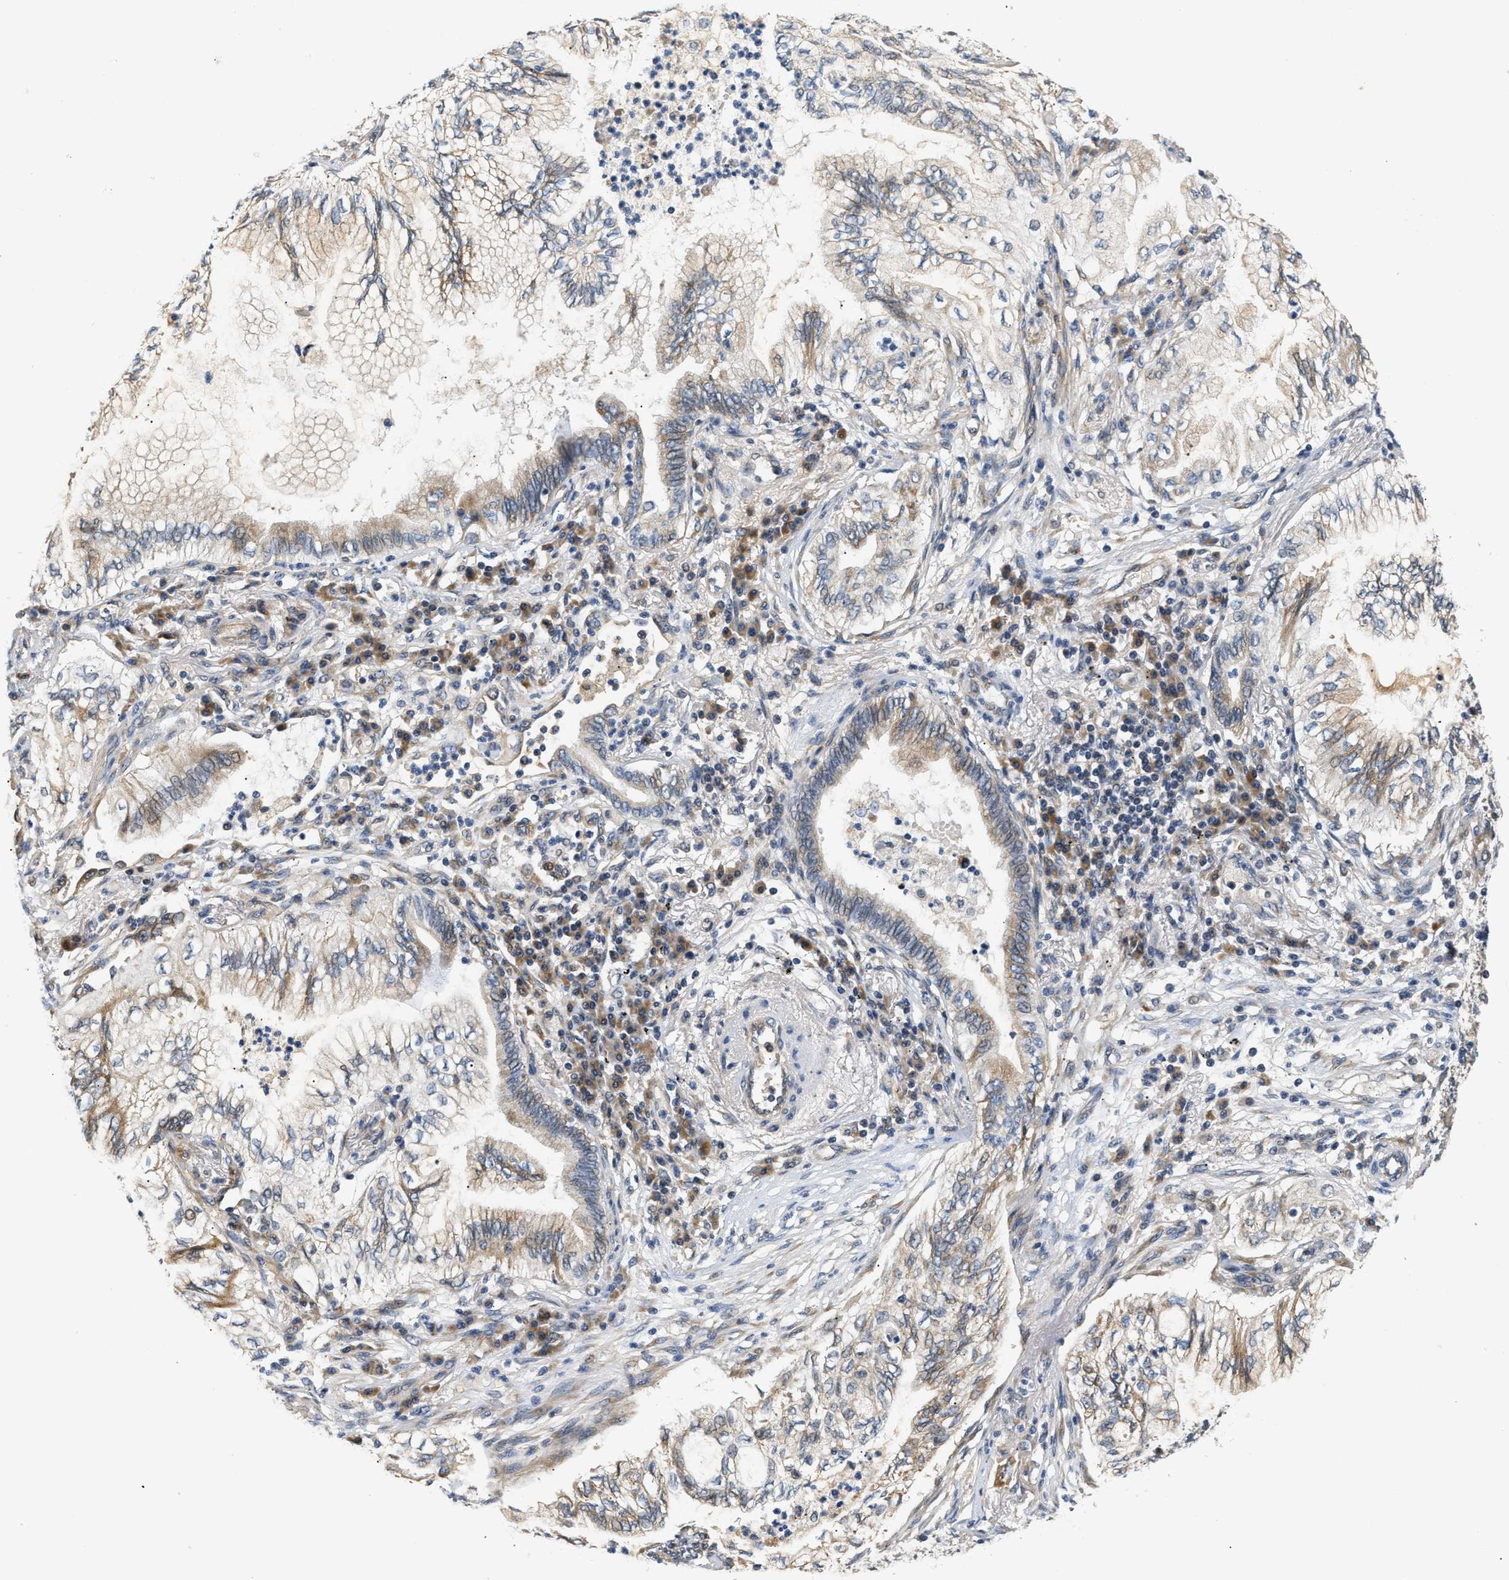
{"staining": {"intensity": "moderate", "quantity": "25%-75%", "location": "cytoplasmic/membranous"}, "tissue": "lung cancer", "cell_type": "Tumor cells", "image_type": "cancer", "snomed": [{"axis": "morphology", "description": "Normal tissue, NOS"}, {"axis": "morphology", "description": "Adenocarcinoma, NOS"}, {"axis": "topography", "description": "Bronchus"}, {"axis": "topography", "description": "Lung"}], "caption": "DAB immunohistochemical staining of lung adenocarcinoma exhibits moderate cytoplasmic/membranous protein staining in approximately 25%-75% of tumor cells. The staining was performed using DAB (3,3'-diaminobenzidine), with brown indicating positive protein expression. Nuclei are stained blue with hematoxylin.", "gene": "TNIP2", "patient": {"sex": "female", "age": 70}}